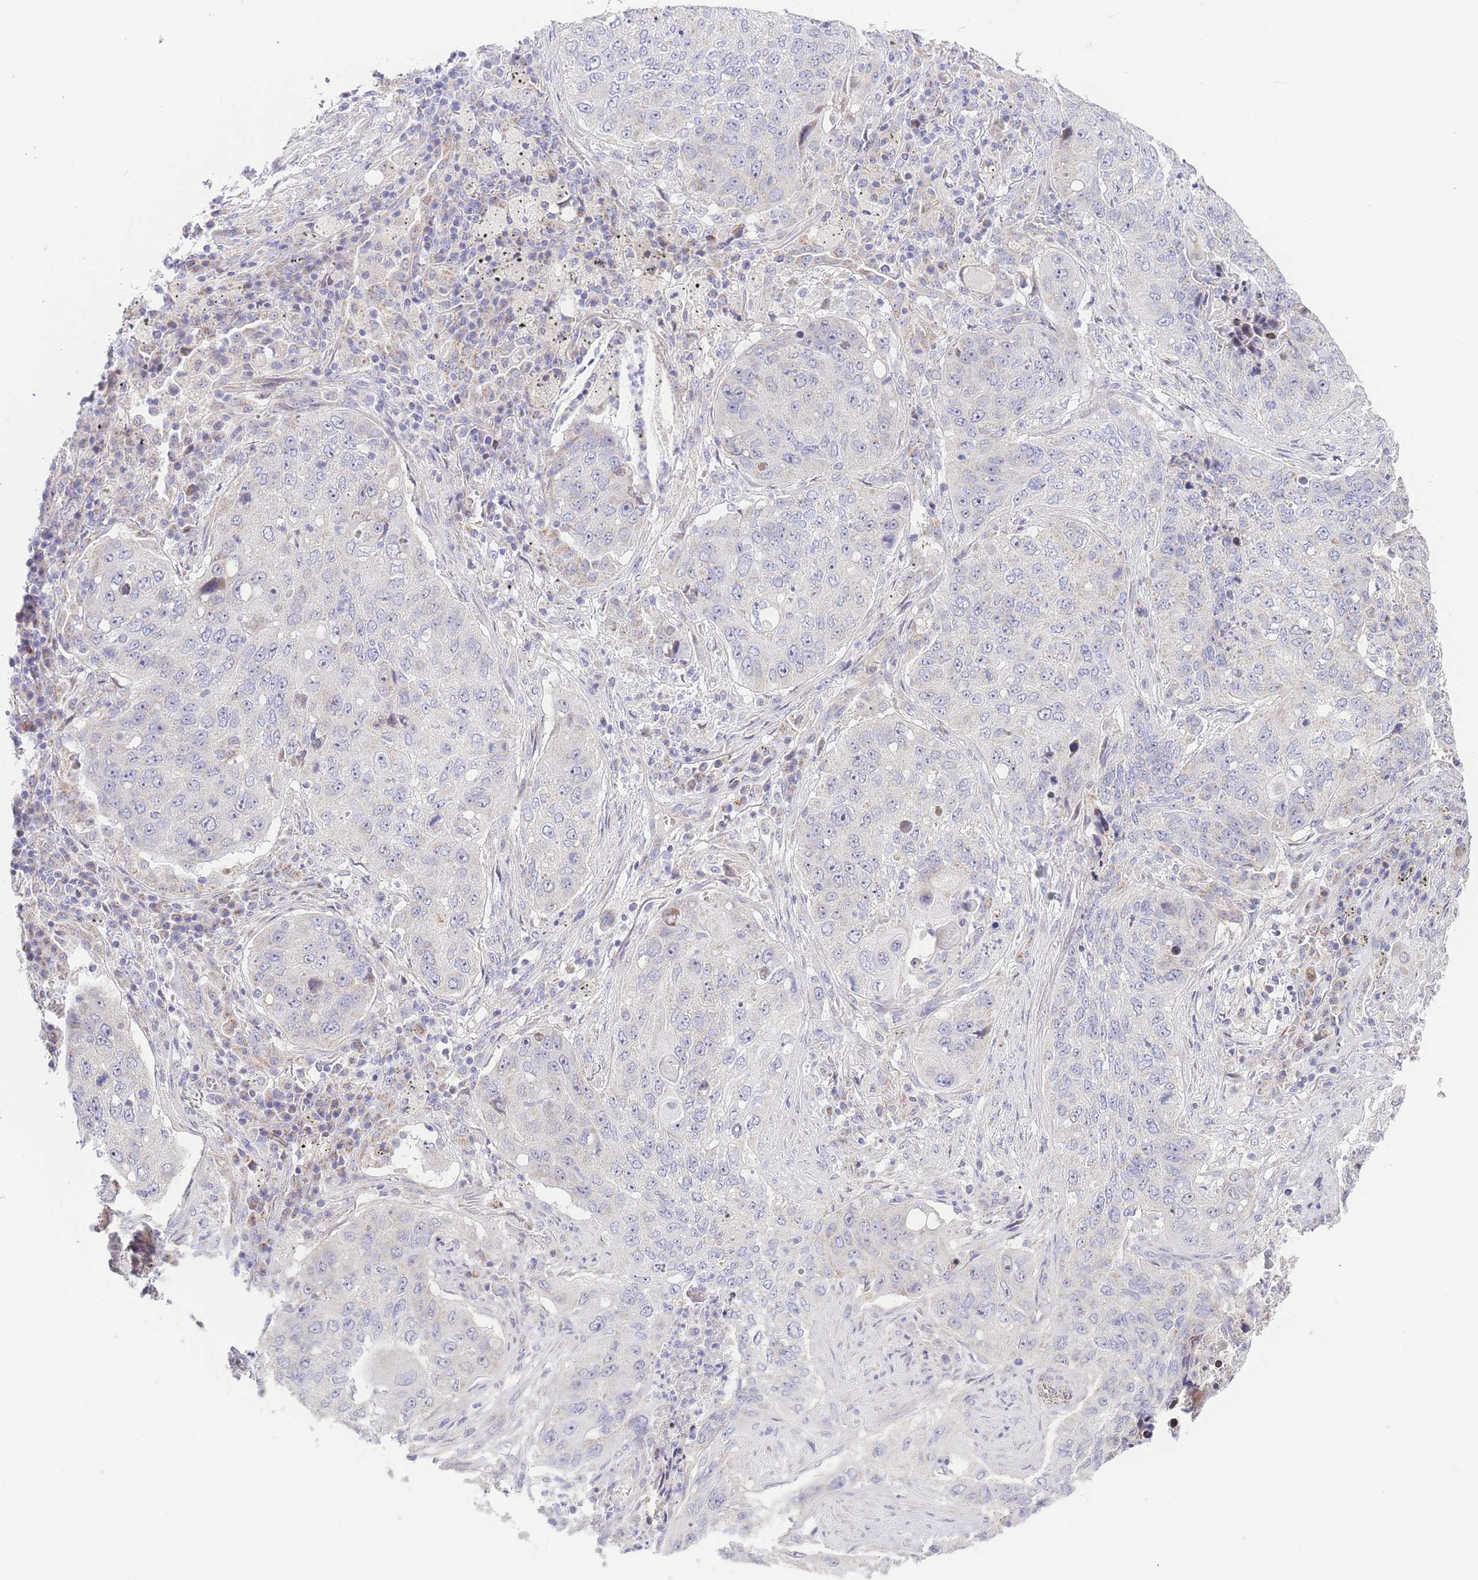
{"staining": {"intensity": "negative", "quantity": "none", "location": "none"}, "tissue": "lung cancer", "cell_type": "Tumor cells", "image_type": "cancer", "snomed": [{"axis": "morphology", "description": "Squamous cell carcinoma, NOS"}, {"axis": "topography", "description": "Lung"}], "caption": "Immunohistochemistry (IHC) photomicrograph of neoplastic tissue: human lung squamous cell carcinoma stained with DAB reveals no significant protein staining in tumor cells.", "gene": "GPAM", "patient": {"sex": "female", "age": 63}}